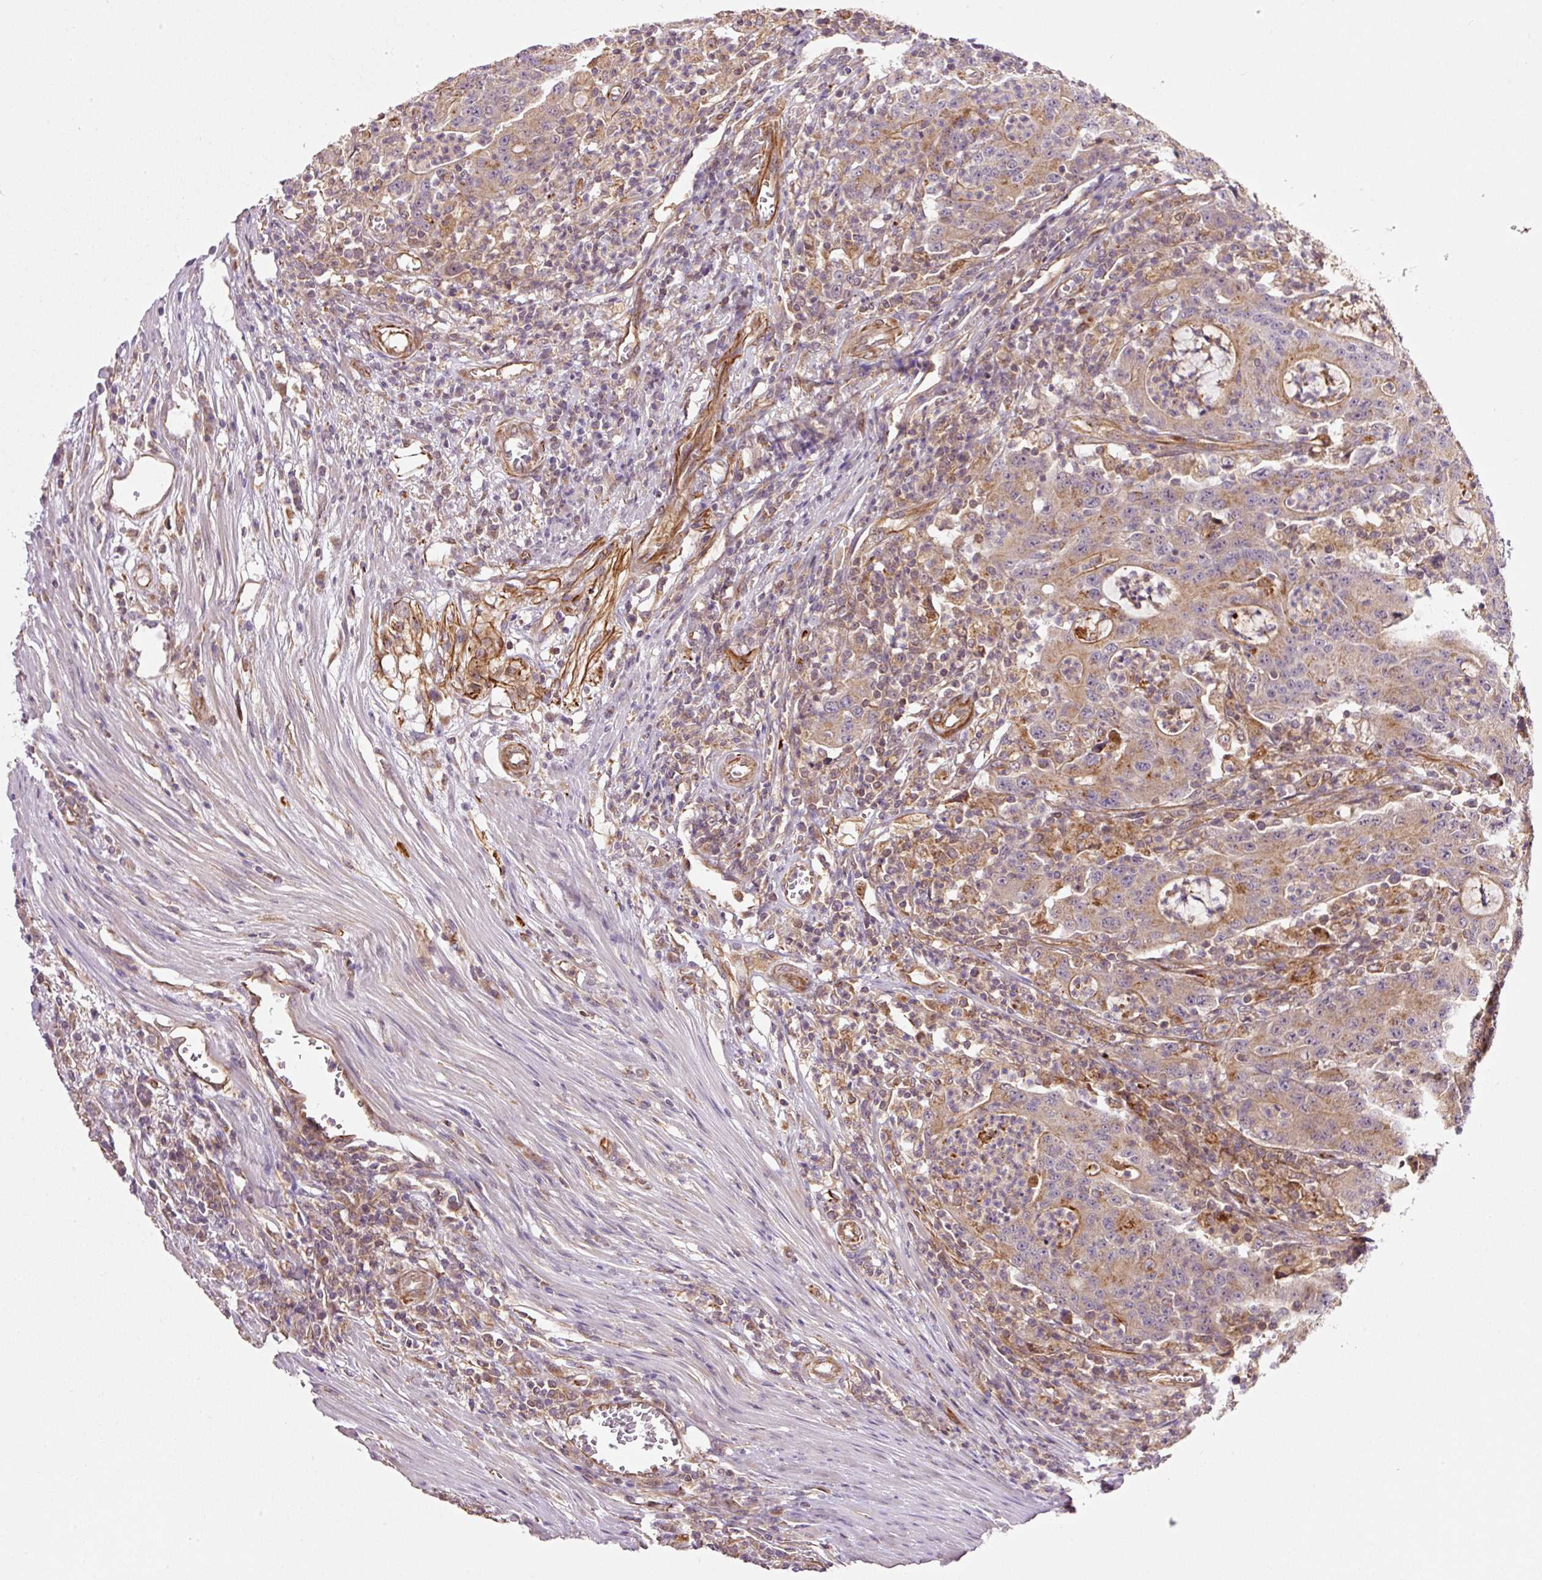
{"staining": {"intensity": "moderate", "quantity": "25%-75%", "location": "cytoplasmic/membranous"}, "tissue": "colorectal cancer", "cell_type": "Tumor cells", "image_type": "cancer", "snomed": [{"axis": "morphology", "description": "Adenocarcinoma, NOS"}, {"axis": "topography", "description": "Colon"}], "caption": "A brown stain shows moderate cytoplasmic/membranous staining of a protein in colorectal adenocarcinoma tumor cells.", "gene": "PCK2", "patient": {"sex": "male", "age": 83}}